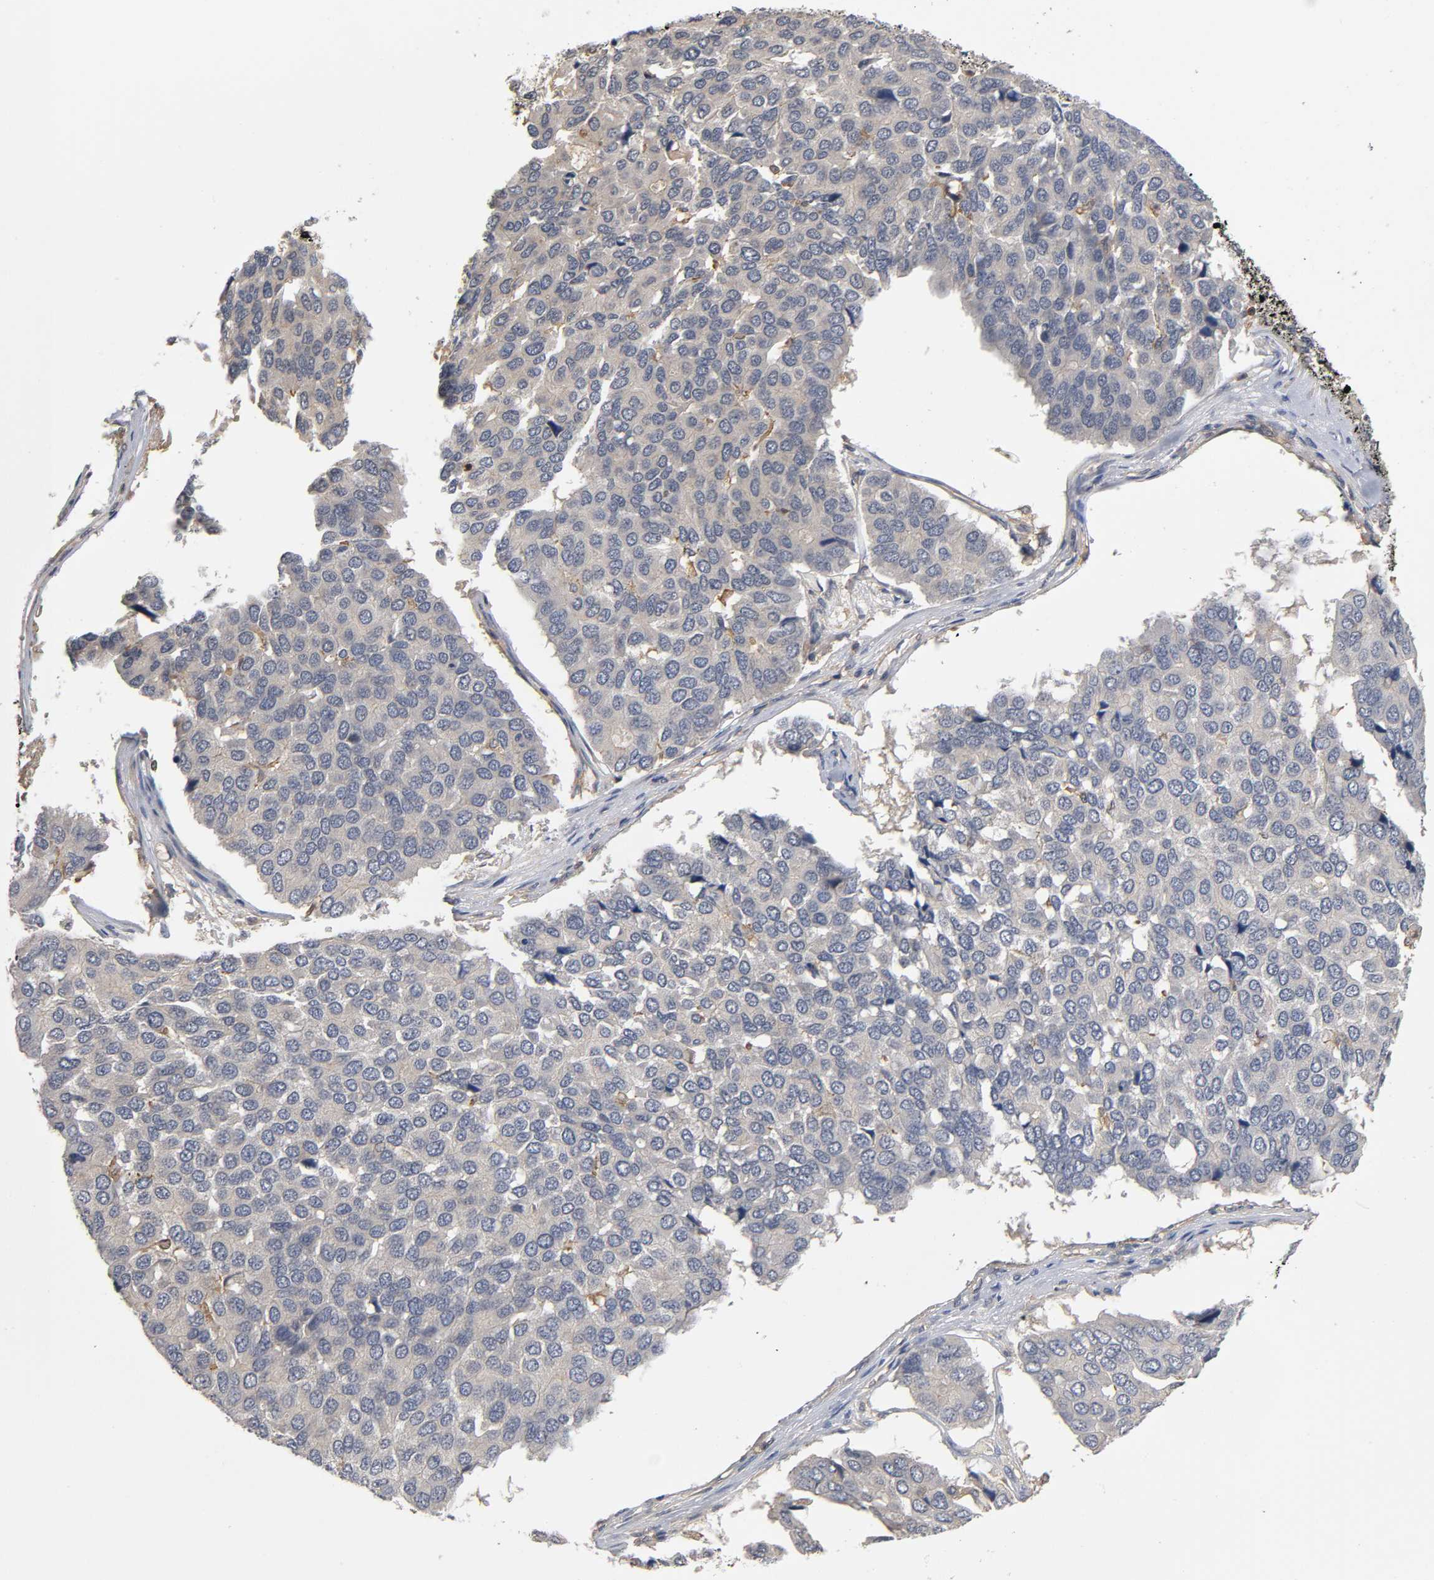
{"staining": {"intensity": "weak", "quantity": "25%-75%", "location": "cytoplasmic/membranous"}, "tissue": "pancreatic cancer", "cell_type": "Tumor cells", "image_type": "cancer", "snomed": [{"axis": "morphology", "description": "Adenocarcinoma, NOS"}, {"axis": "topography", "description": "Pancreas"}], "caption": "Immunohistochemical staining of pancreatic cancer (adenocarcinoma) exhibits weak cytoplasmic/membranous protein staining in approximately 25%-75% of tumor cells.", "gene": "ACTR2", "patient": {"sex": "male", "age": 50}}